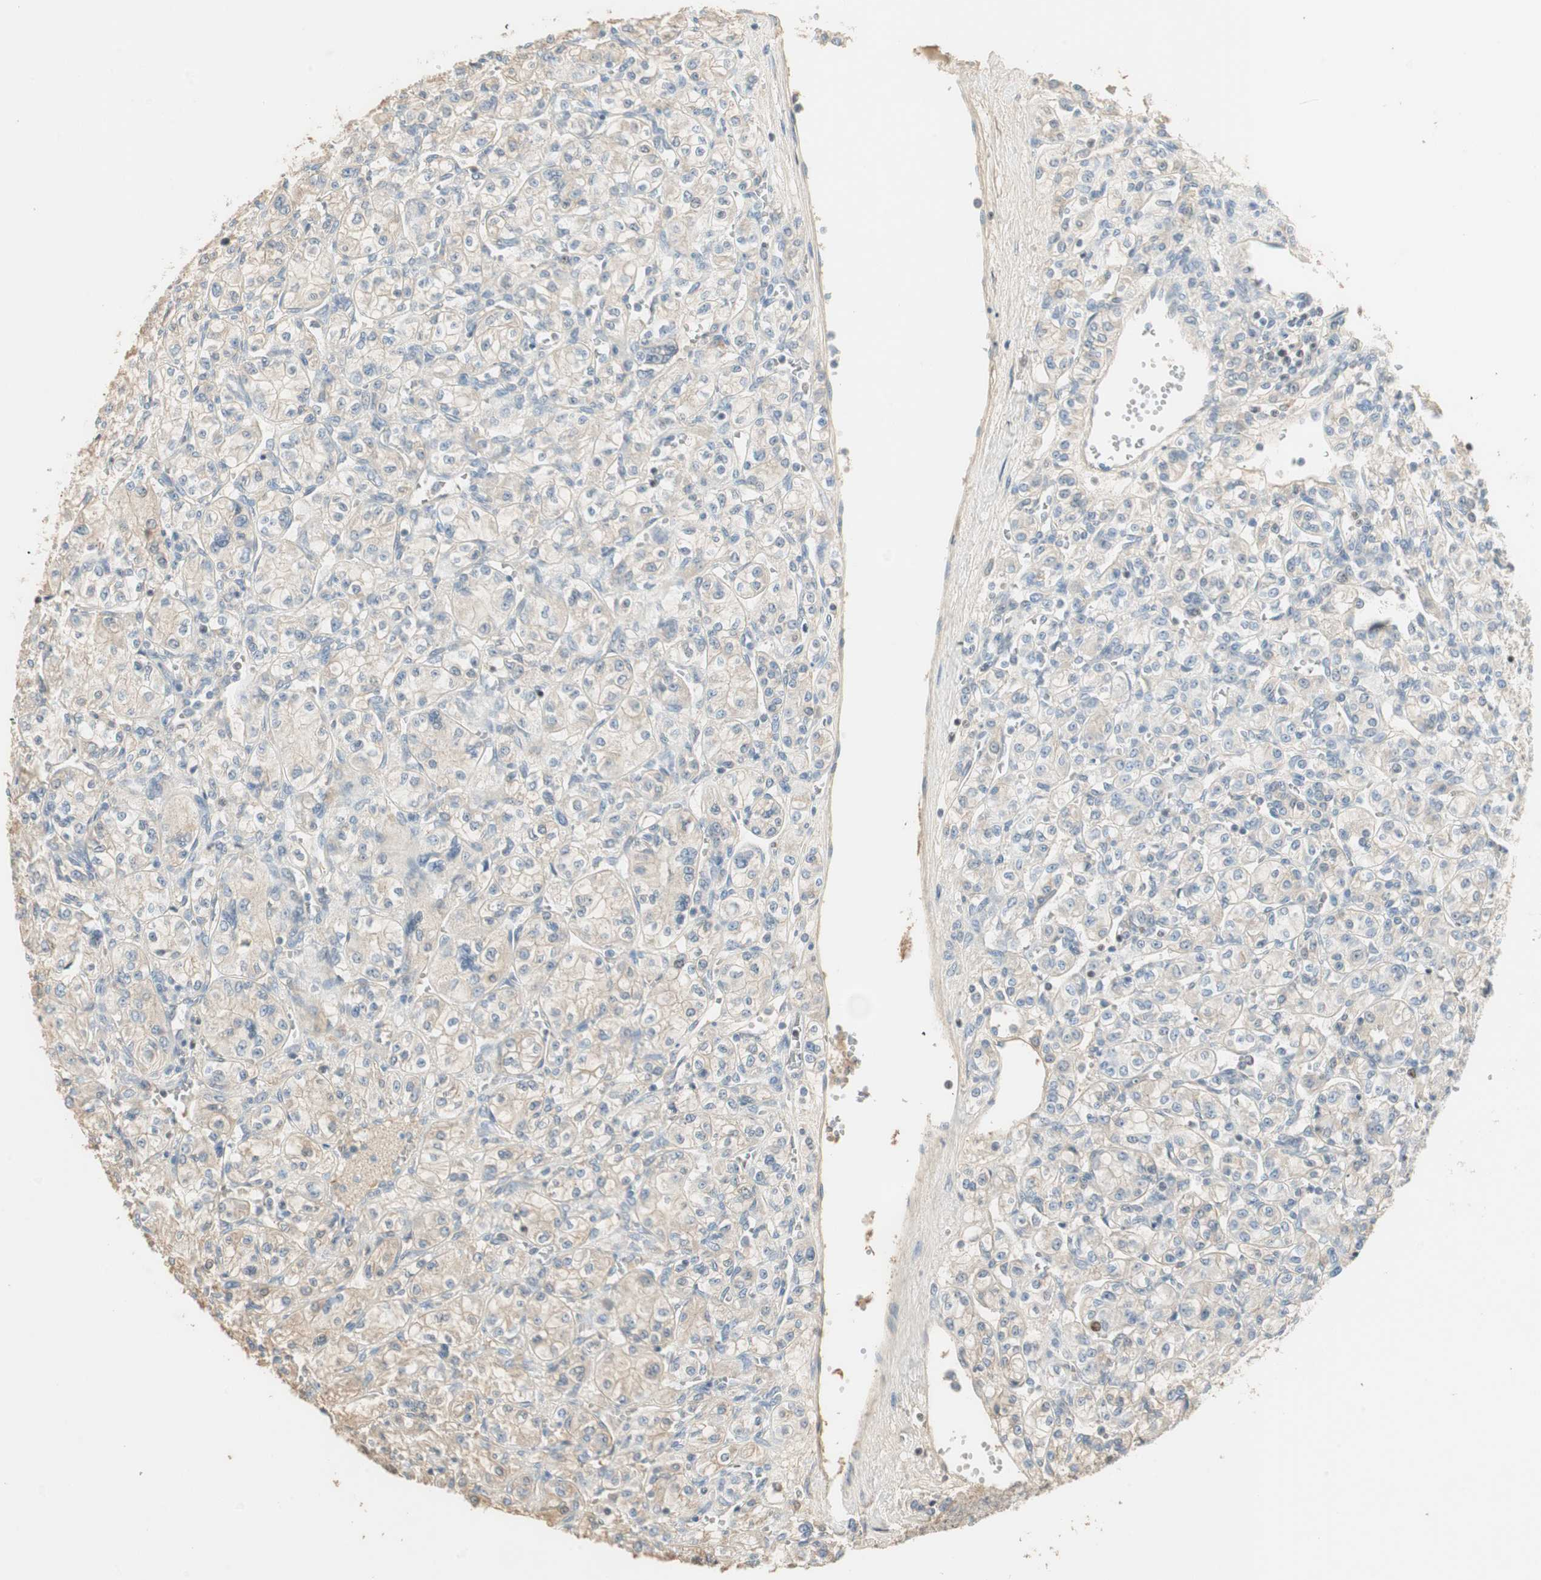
{"staining": {"intensity": "negative", "quantity": "none", "location": "none"}, "tissue": "renal cancer", "cell_type": "Tumor cells", "image_type": "cancer", "snomed": [{"axis": "morphology", "description": "Adenocarcinoma, NOS"}, {"axis": "topography", "description": "Kidney"}], "caption": "Photomicrograph shows no significant protein staining in tumor cells of renal cancer (adenocarcinoma). (IHC, brightfield microscopy, high magnification).", "gene": "RUNX2", "patient": {"sex": "male", "age": 77}}